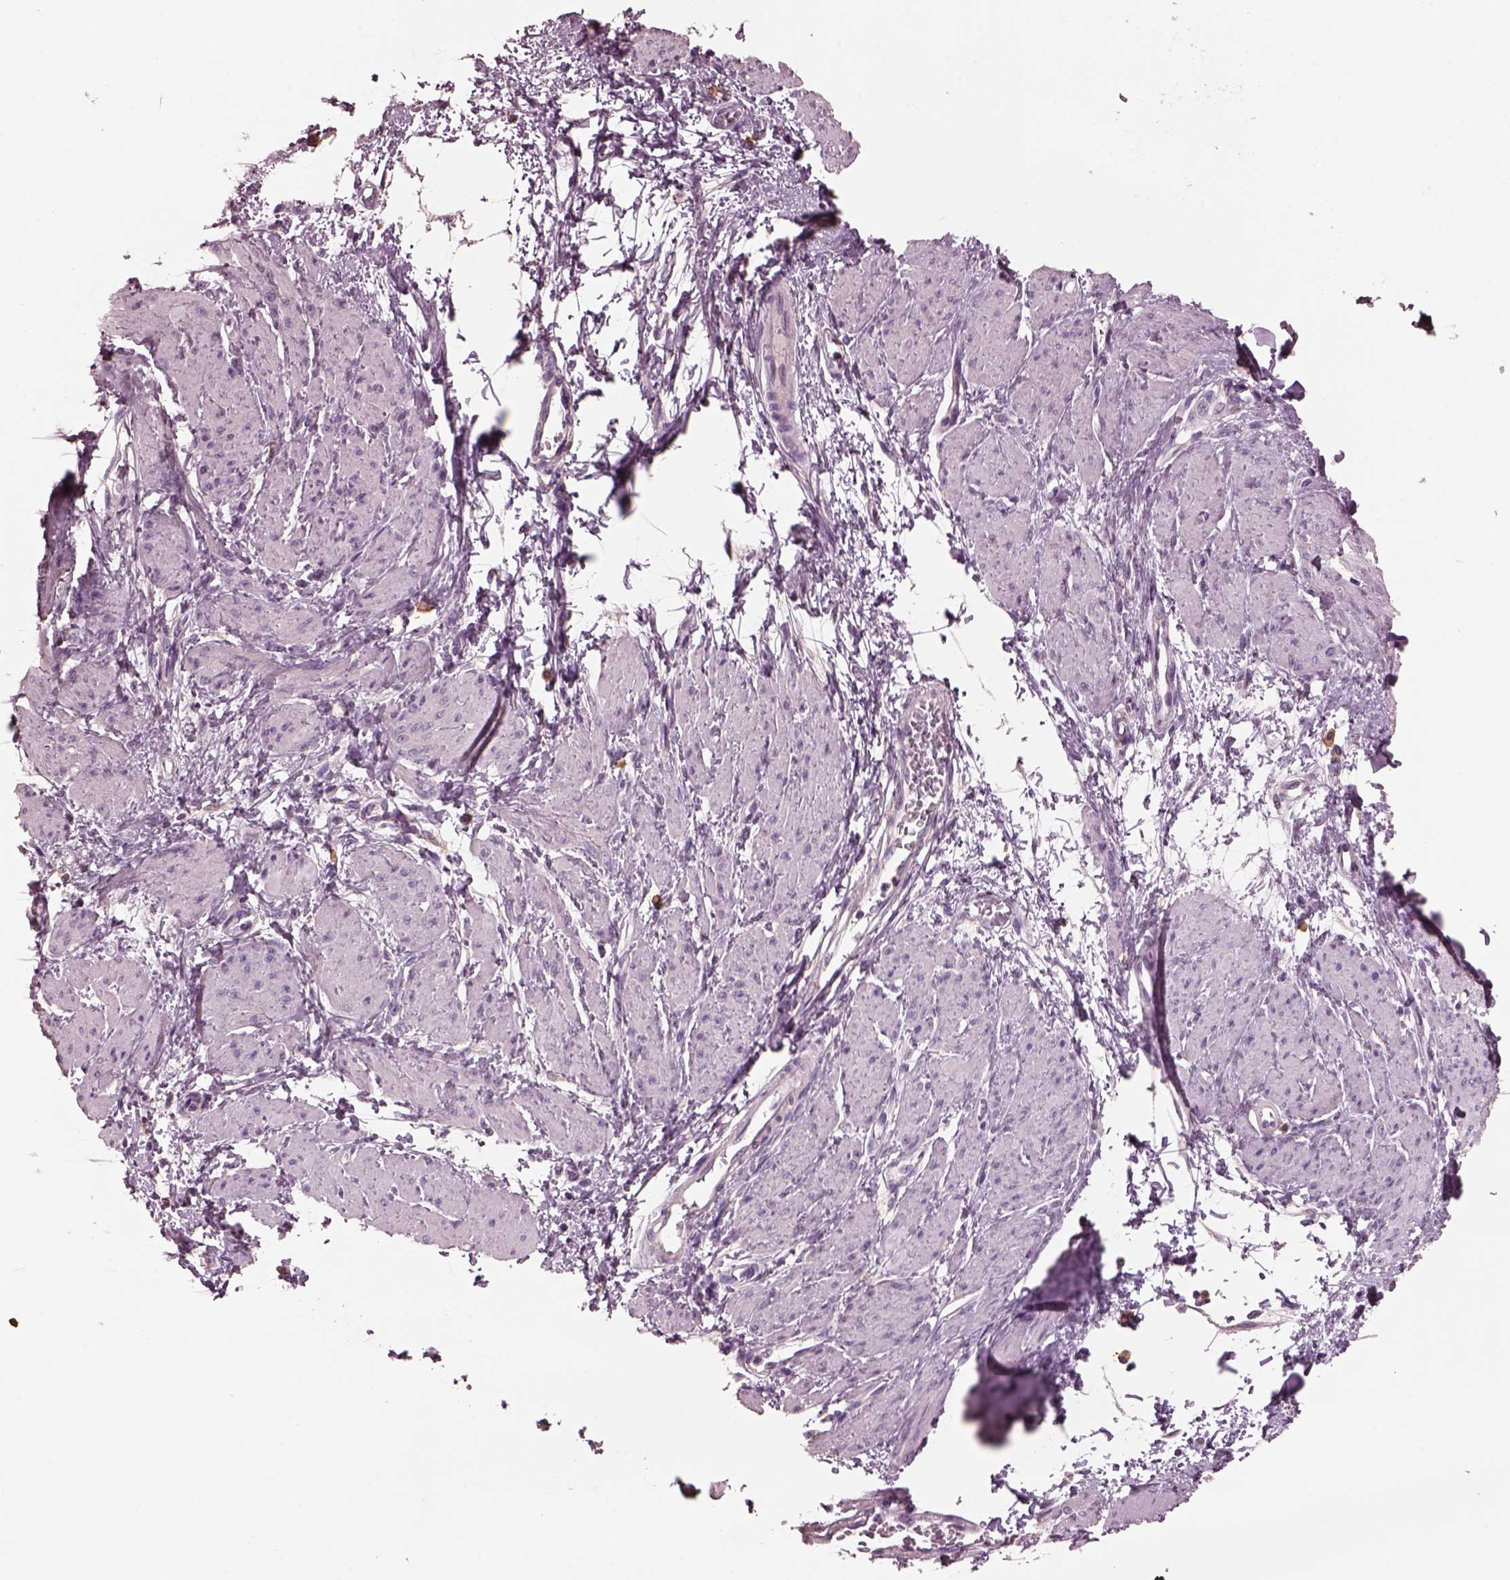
{"staining": {"intensity": "negative", "quantity": "none", "location": "none"}, "tissue": "smooth muscle", "cell_type": "Smooth muscle cells", "image_type": "normal", "snomed": [{"axis": "morphology", "description": "Normal tissue, NOS"}, {"axis": "topography", "description": "Smooth muscle"}, {"axis": "topography", "description": "Uterus"}], "caption": "An IHC photomicrograph of benign smooth muscle is shown. There is no staining in smooth muscle cells of smooth muscle. The staining was performed using DAB to visualize the protein expression in brown, while the nuclei were stained in blue with hematoxylin (Magnification: 20x).", "gene": "SRI", "patient": {"sex": "female", "age": 39}}